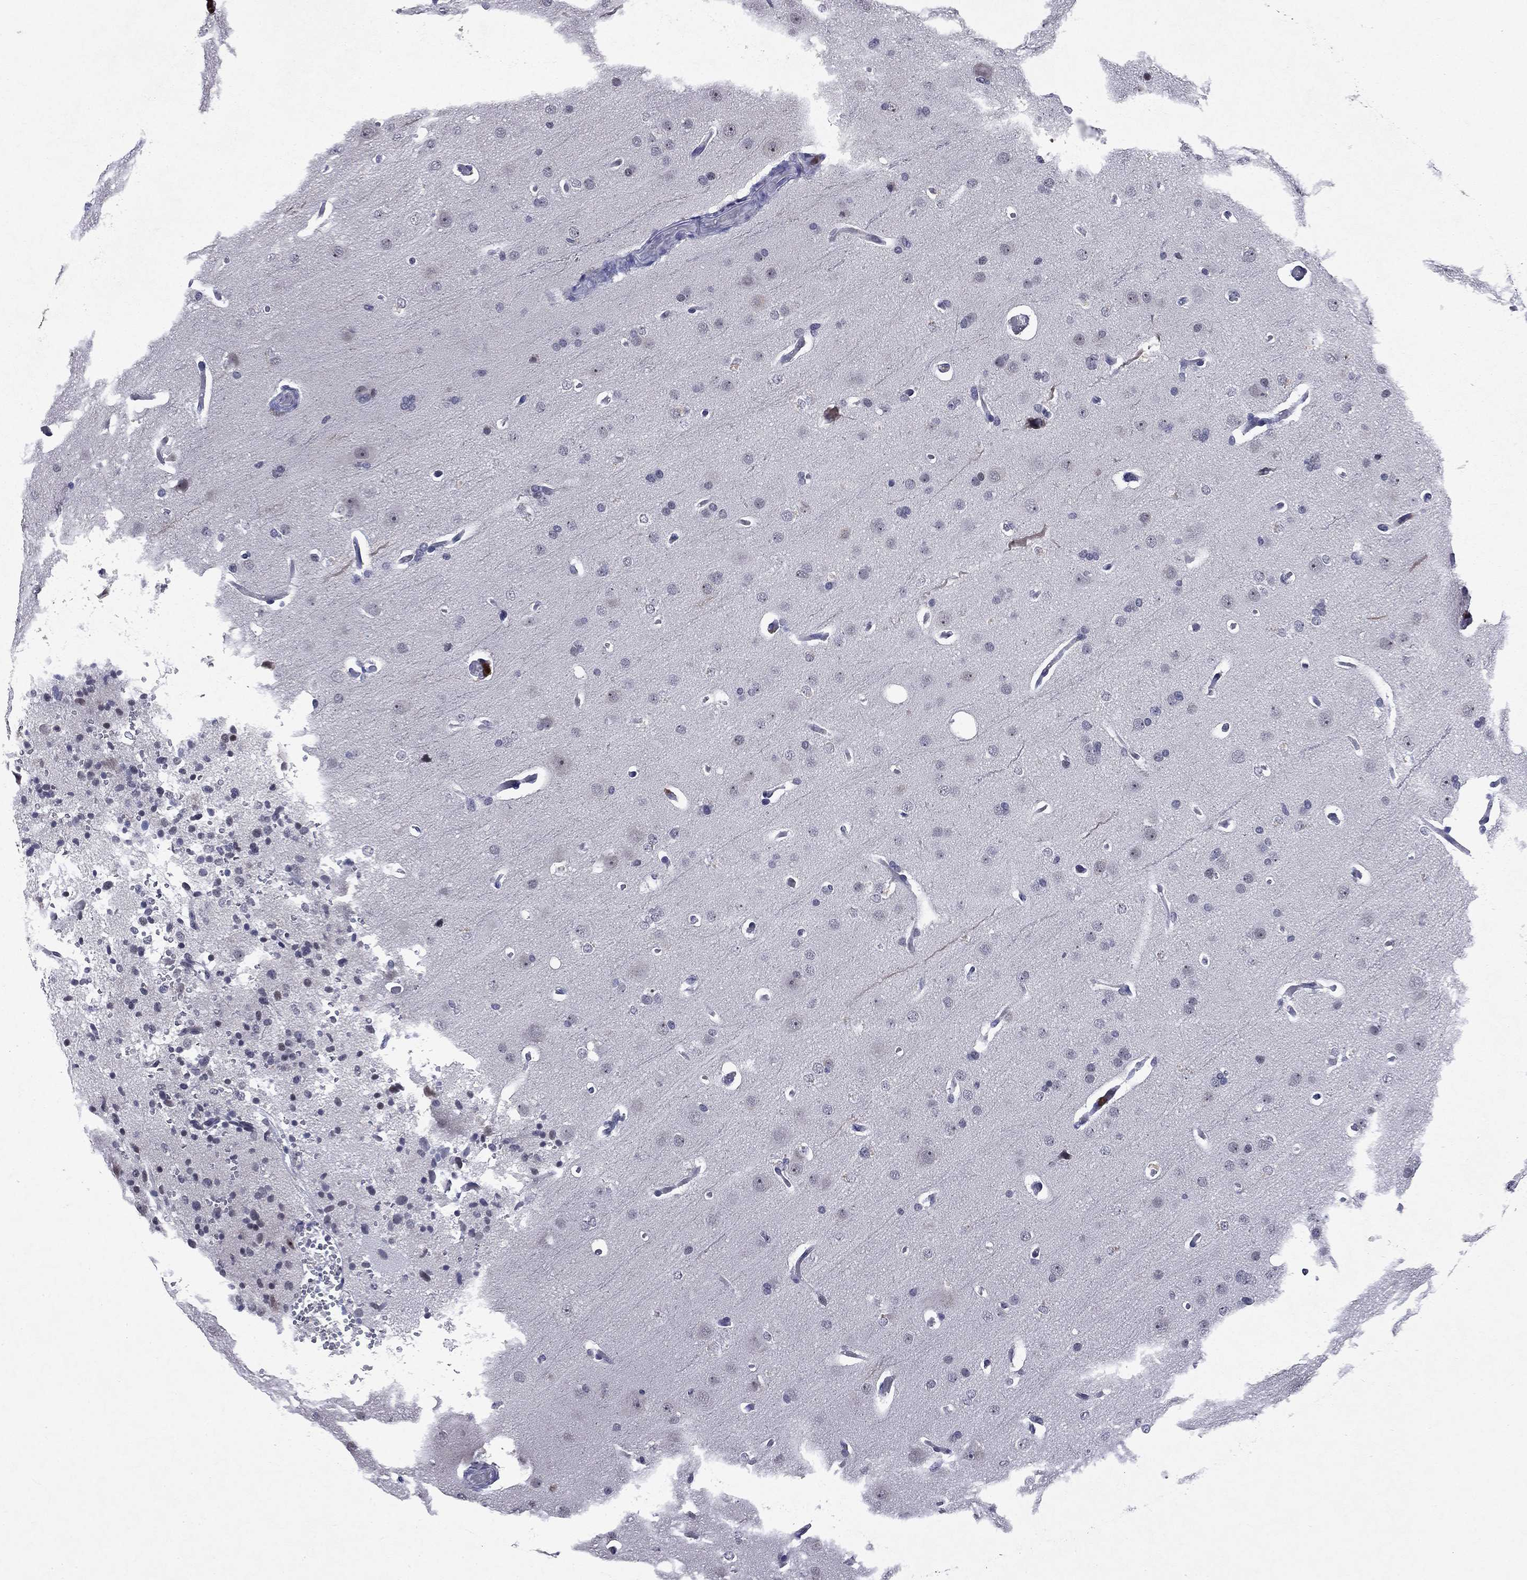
{"staining": {"intensity": "negative", "quantity": "none", "location": "none"}, "tissue": "glioma", "cell_type": "Tumor cells", "image_type": "cancer", "snomed": [{"axis": "morphology", "description": "Glioma, malignant, Low grade"}, {"axis": "topography", "description": "Brain"}], "caption": "Immunohistochemical staining of human glioma displays no significant staining in tumor cells.", "gene": "ECM1", "patient": {"sex": "male", "age": 41}}